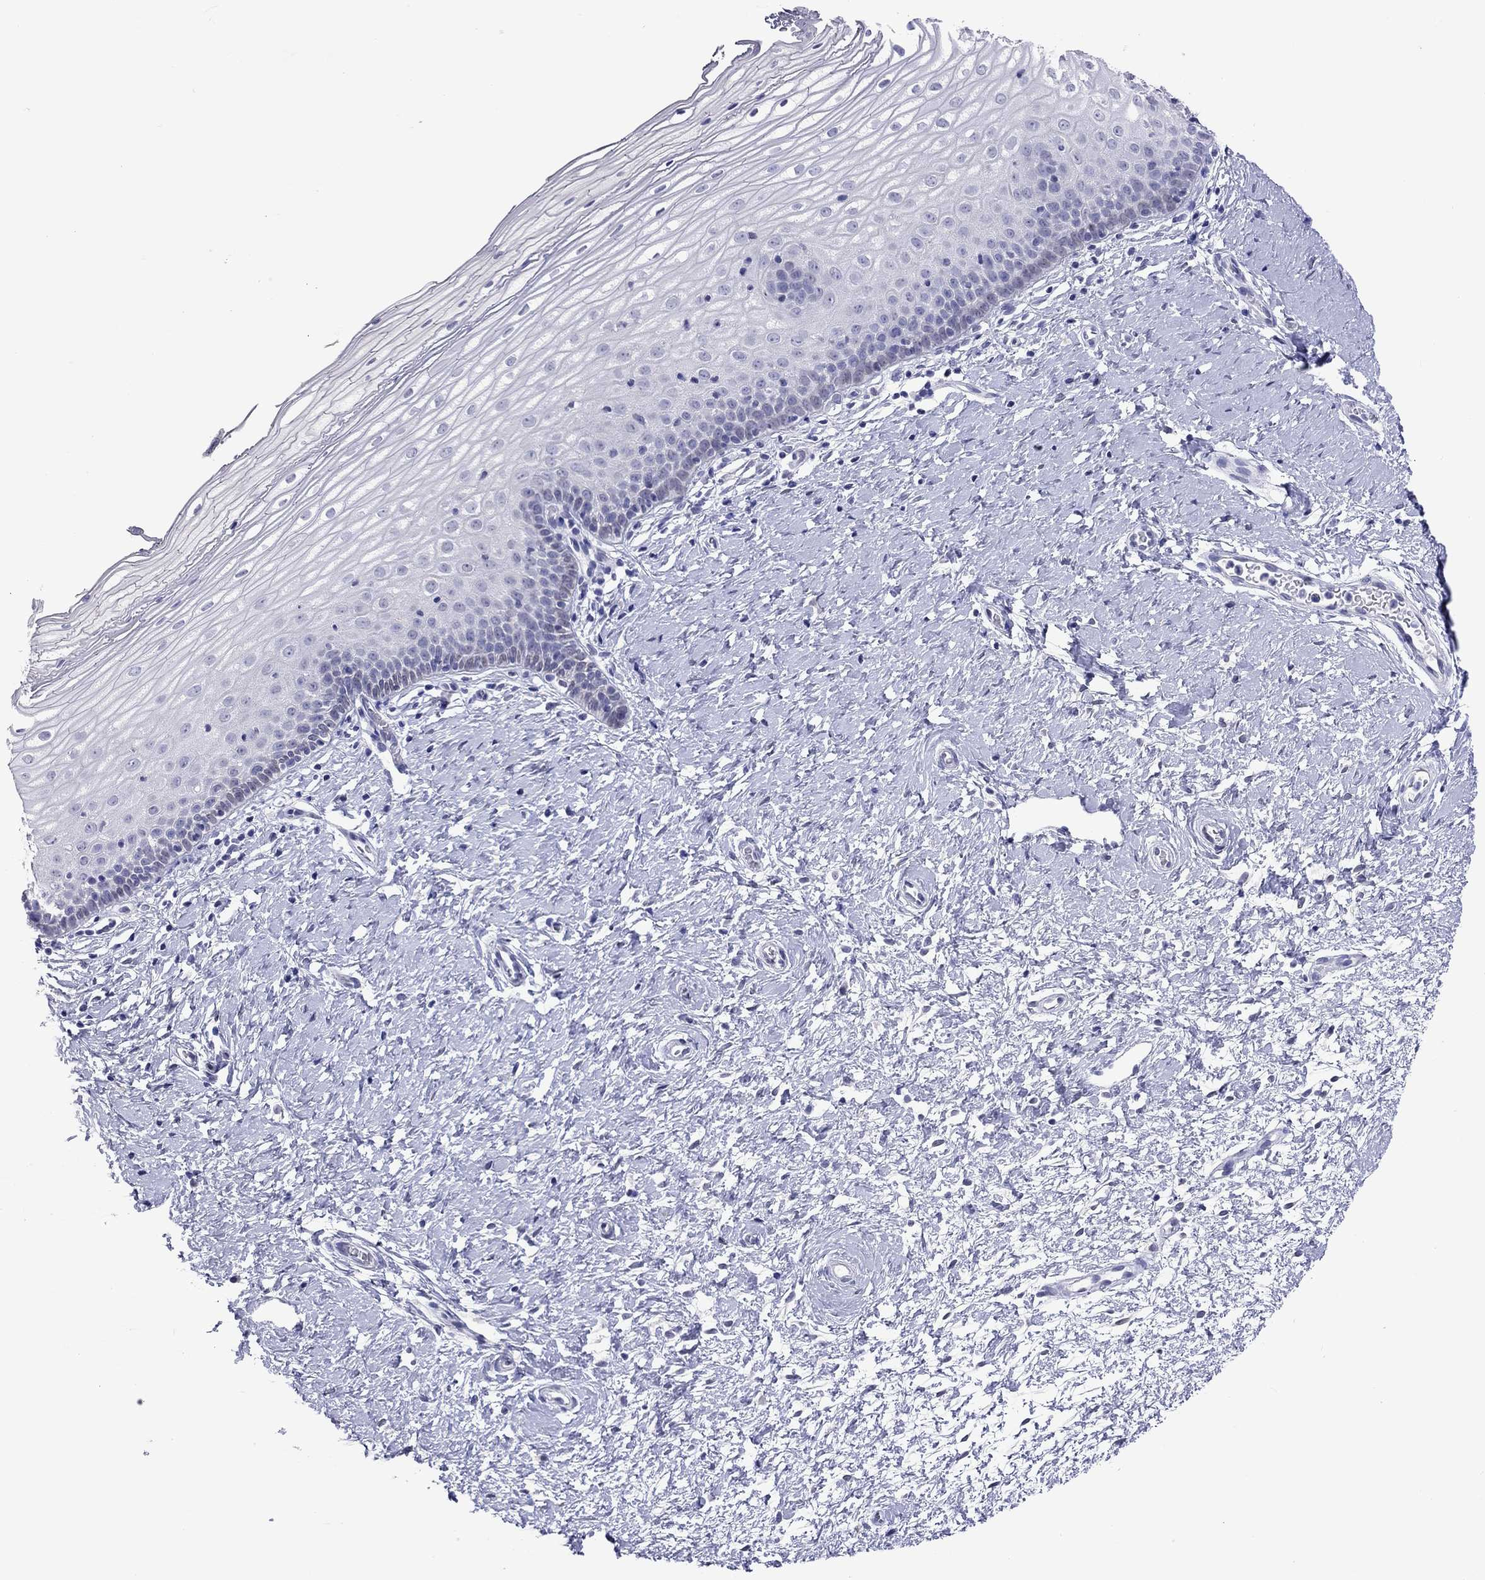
{"staining": {"intensity": "negative", "quantity": "none", "location": "none"}, "tissue": "cervix", "cell_type": "Glandular cells", "image_type": "normal", "snomed": [{"axis": "morphology", "description": "Normal tissue, NOS"}, {"axis": "topography", "description": "Cervix"}], "caption": "Image shows no significant protein staining in glandular cells of unremarkable cervix.", "gene": "ARMC12", "patient": {"sex": "female", "age": 37}}